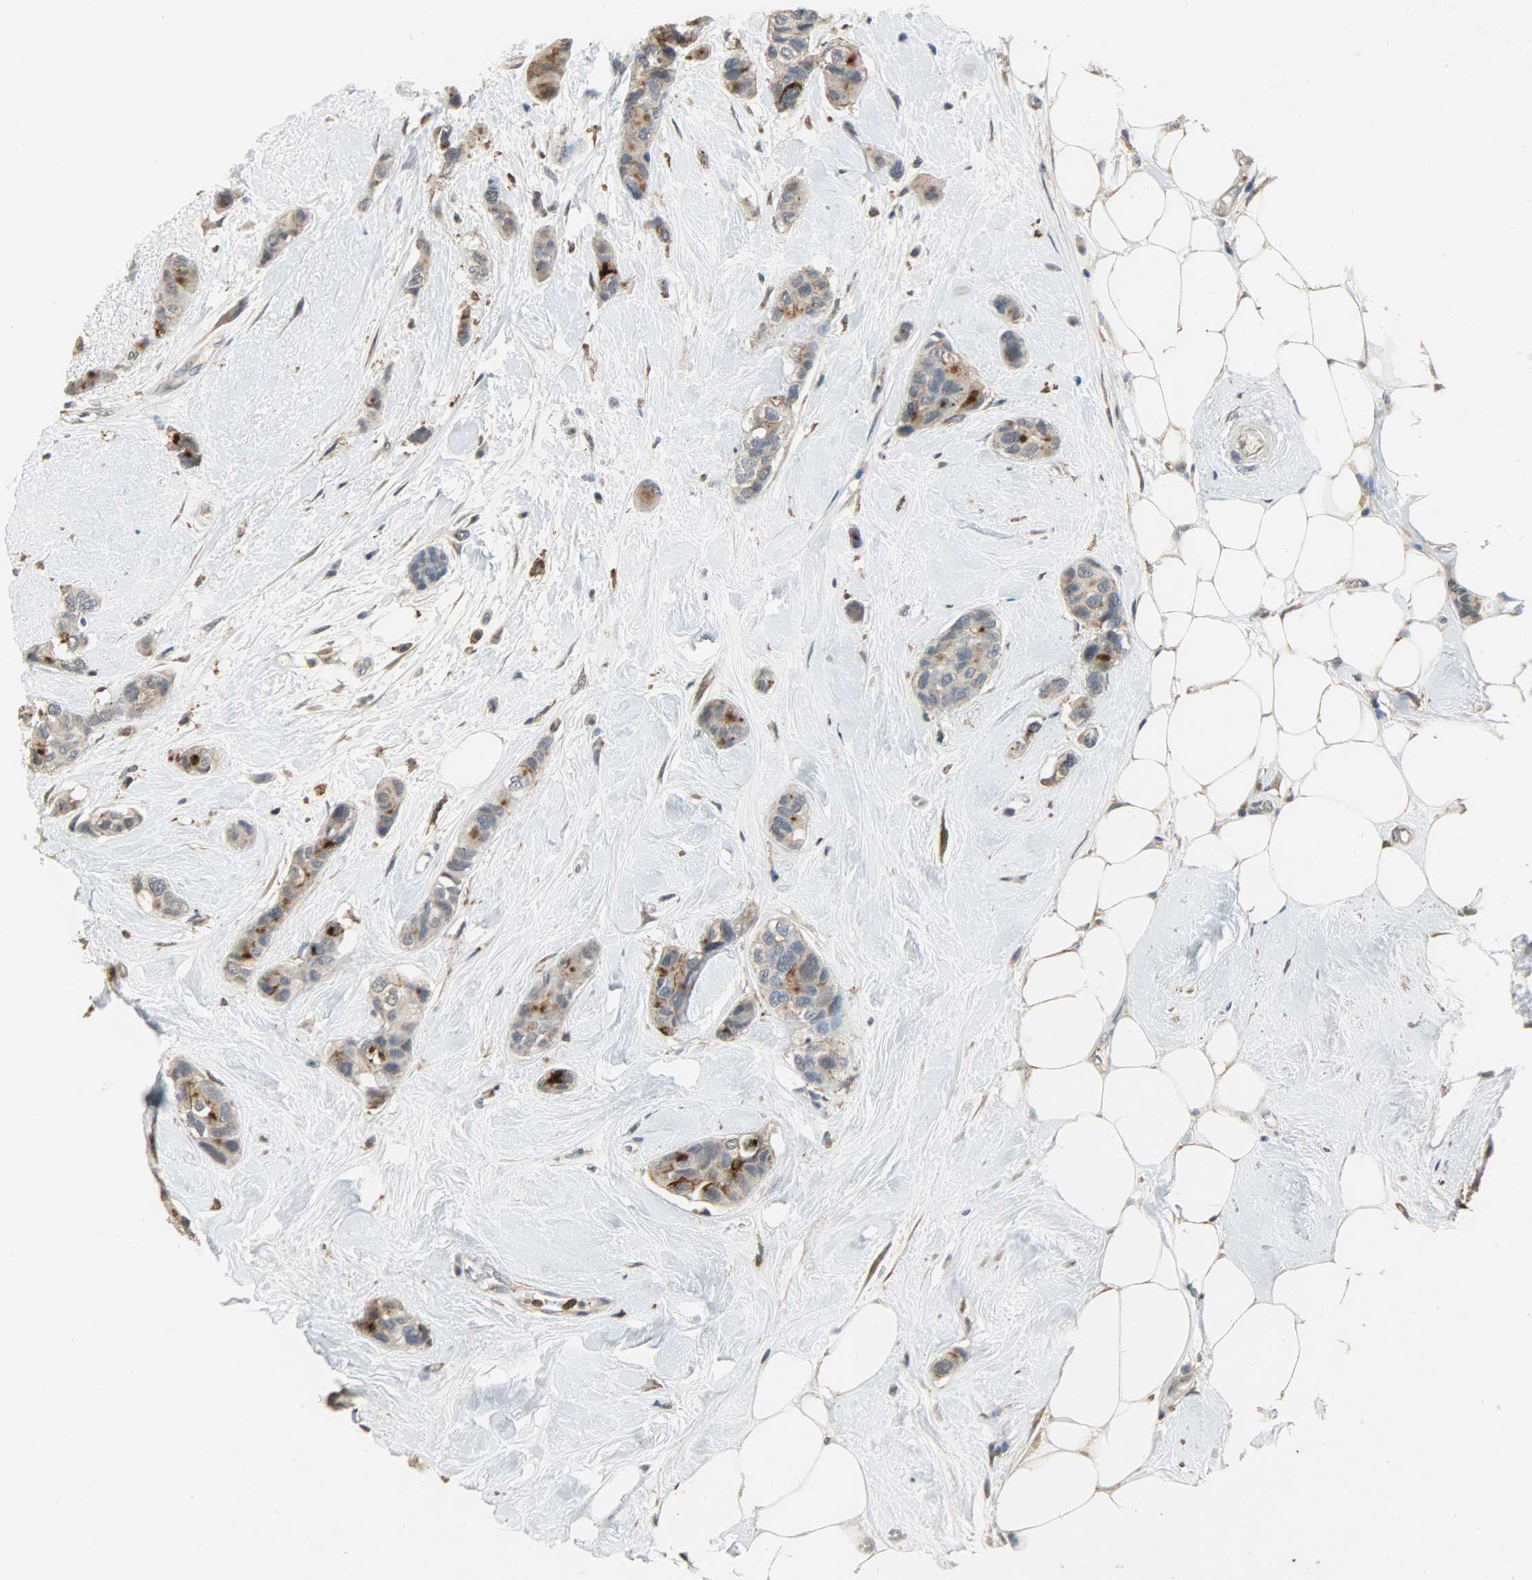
{"staining": {"intensity": "moderate", "quantity": ">75%", "location": "cytoplasmic/membranous"}, "tissue": "breast cancer", "cell_type": "Tumor cells", "image_type": "cancer", "snomed": [{"axis": "morphology", "description": "Duct carcinoma"}, {"axis": "topography", "description": "Breast"}], "caption": "Tumor cells display medium levels of moderate cytoplasmic/membranous staining in about >75% of cells in human breast cancer.", "gene": "SKAP2", "patient": {"sex": "female", "age": 51}}